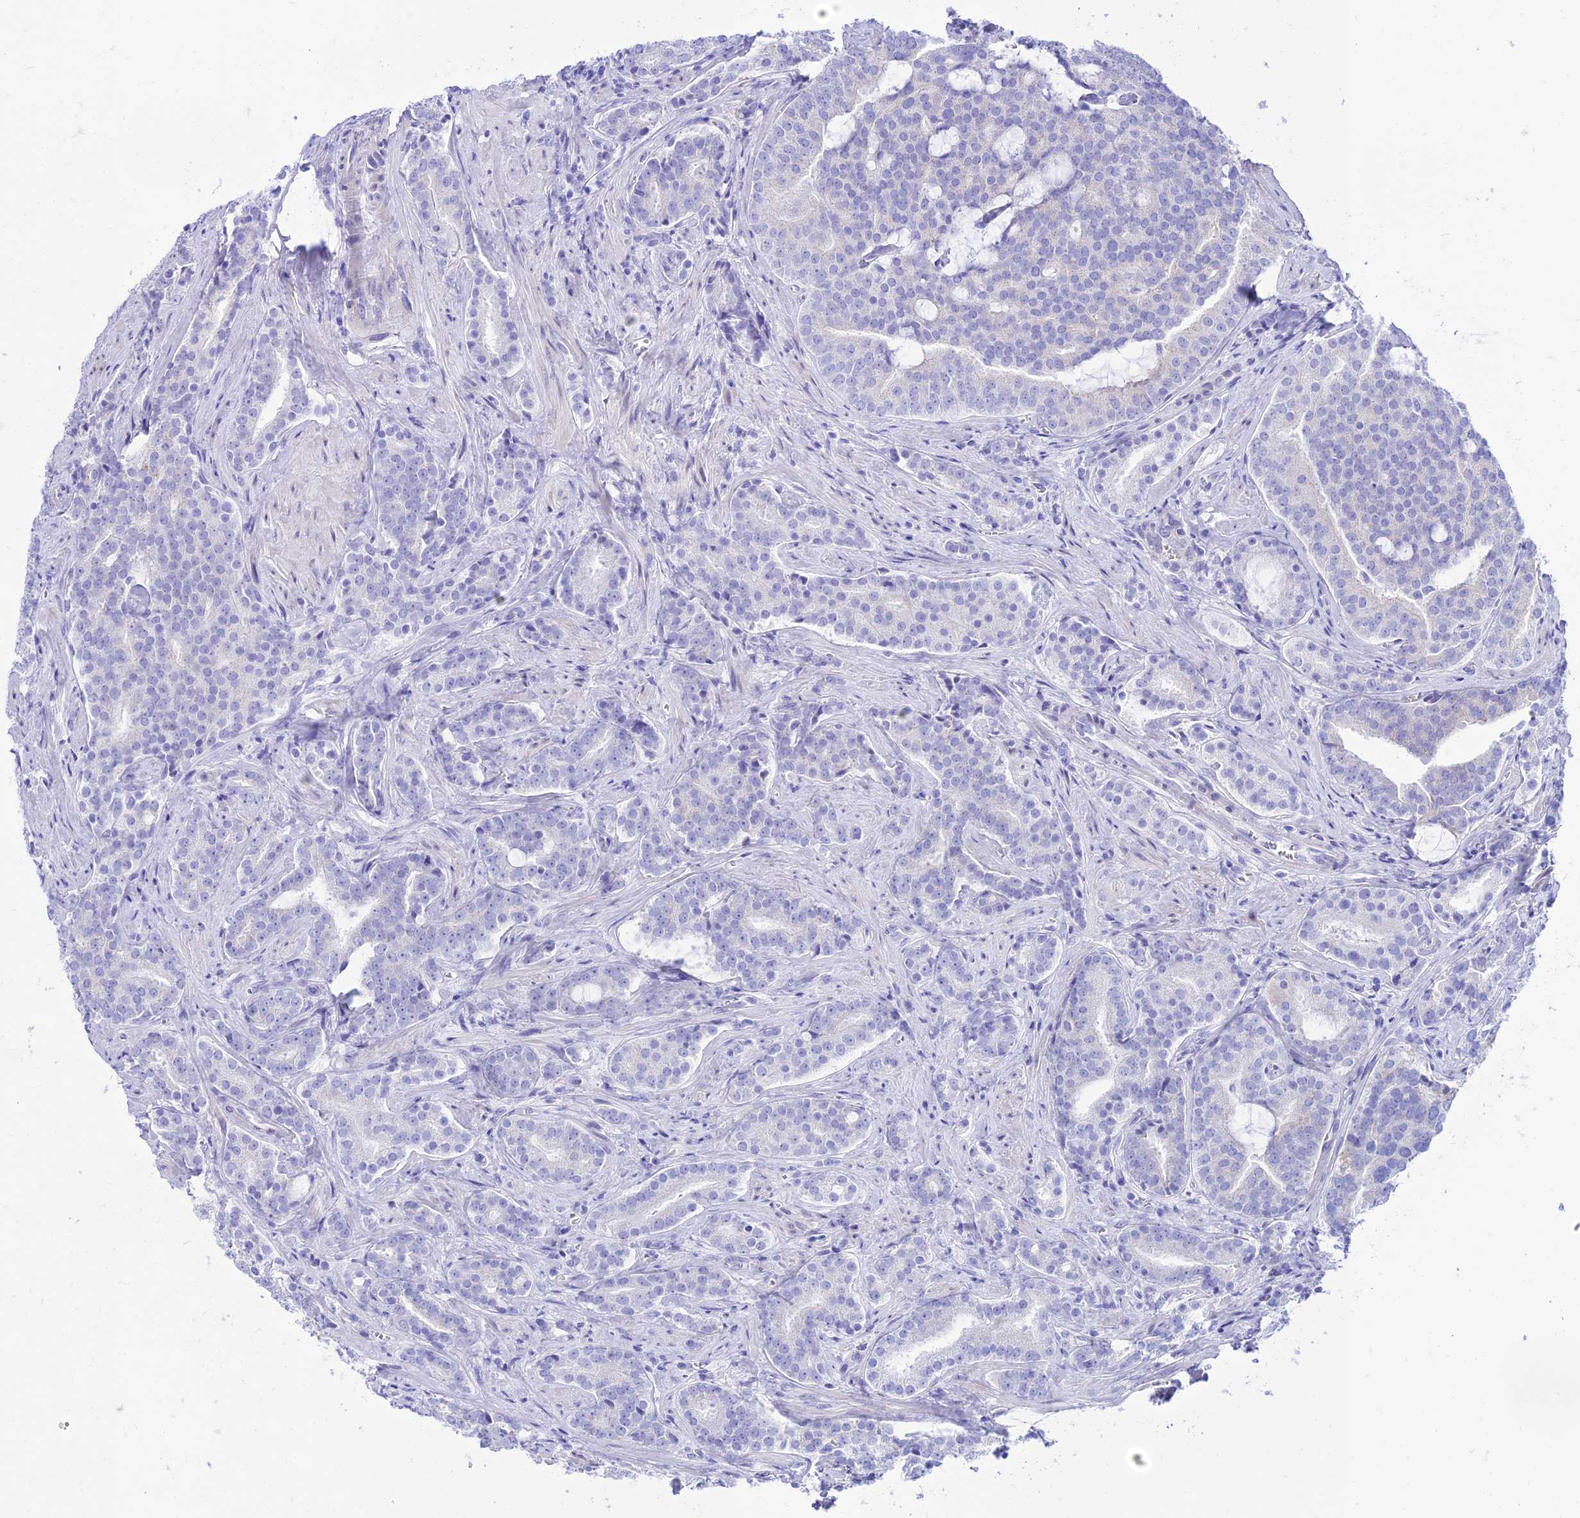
{"staining": {"intensity": "negative", "quantity": "none", "location": "none"}, "tissue": "prostate cancer", "cell_type": "Tumor cells", "image_type": "cancer", "snomed": [{"axis": "morphology", "description": "Adenocarcinoma, High grade"}, {"axis": "topography", "description": "Prostate"}], "caption": "High magnification brightfield microscopy of prostate adenocarcinoma (high-grade) stained with DAB (3,3'-diaminobenzidine) (brown) and counterstained with hematoxylin (blue): tumor cells show no significant staining. The staining is performed using DAB (3,3'-diaminobenzidine) brown chromogen with nuclei counter-stained in using hematoxylin.", "gene": "TAC3", "patient": {"sex": "male", "age": 55}}